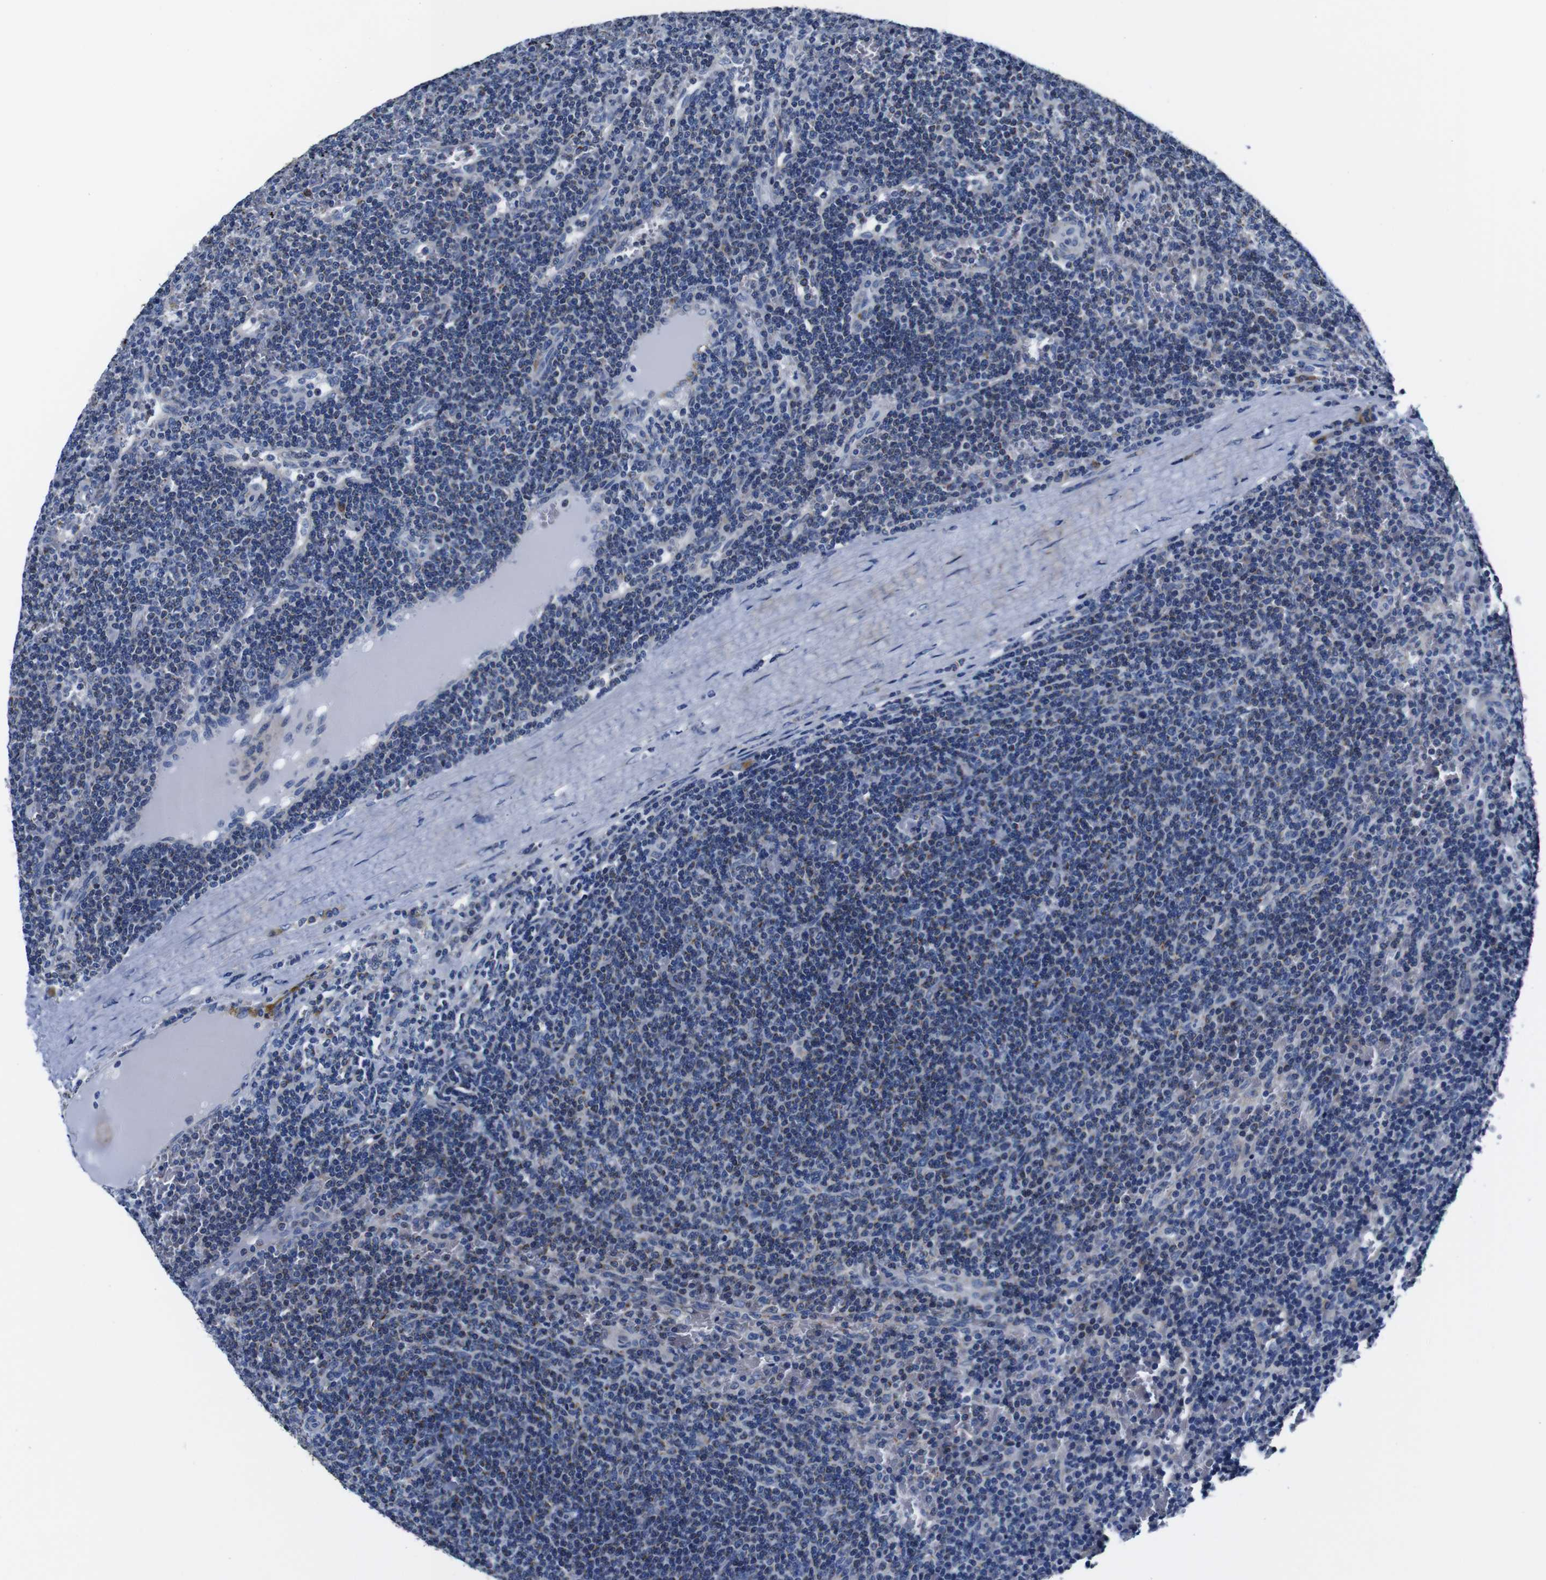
{"staining": {"intensity": "weak", "quantity": "<25%", "location": "cytoplasmic/membranous"}, "tissue": "lymphoma", "cell_type": "Tumor cells", "image_type": "cancer", "snomed": [{"axis": "morphology", "description": "Malignant lymphoma, non-Hodgkin's type, Low grade"}, {"axis": "topography", "description": "Spleen"}], "caption": "Image shows no protein positivity in tumor cells of lymphoma tissue. (Immunohistochemistry (ihc), brightfield microscopy, high magnification).", "gene": "SNX19", "patient": {"sex": "female", "age": 50}}